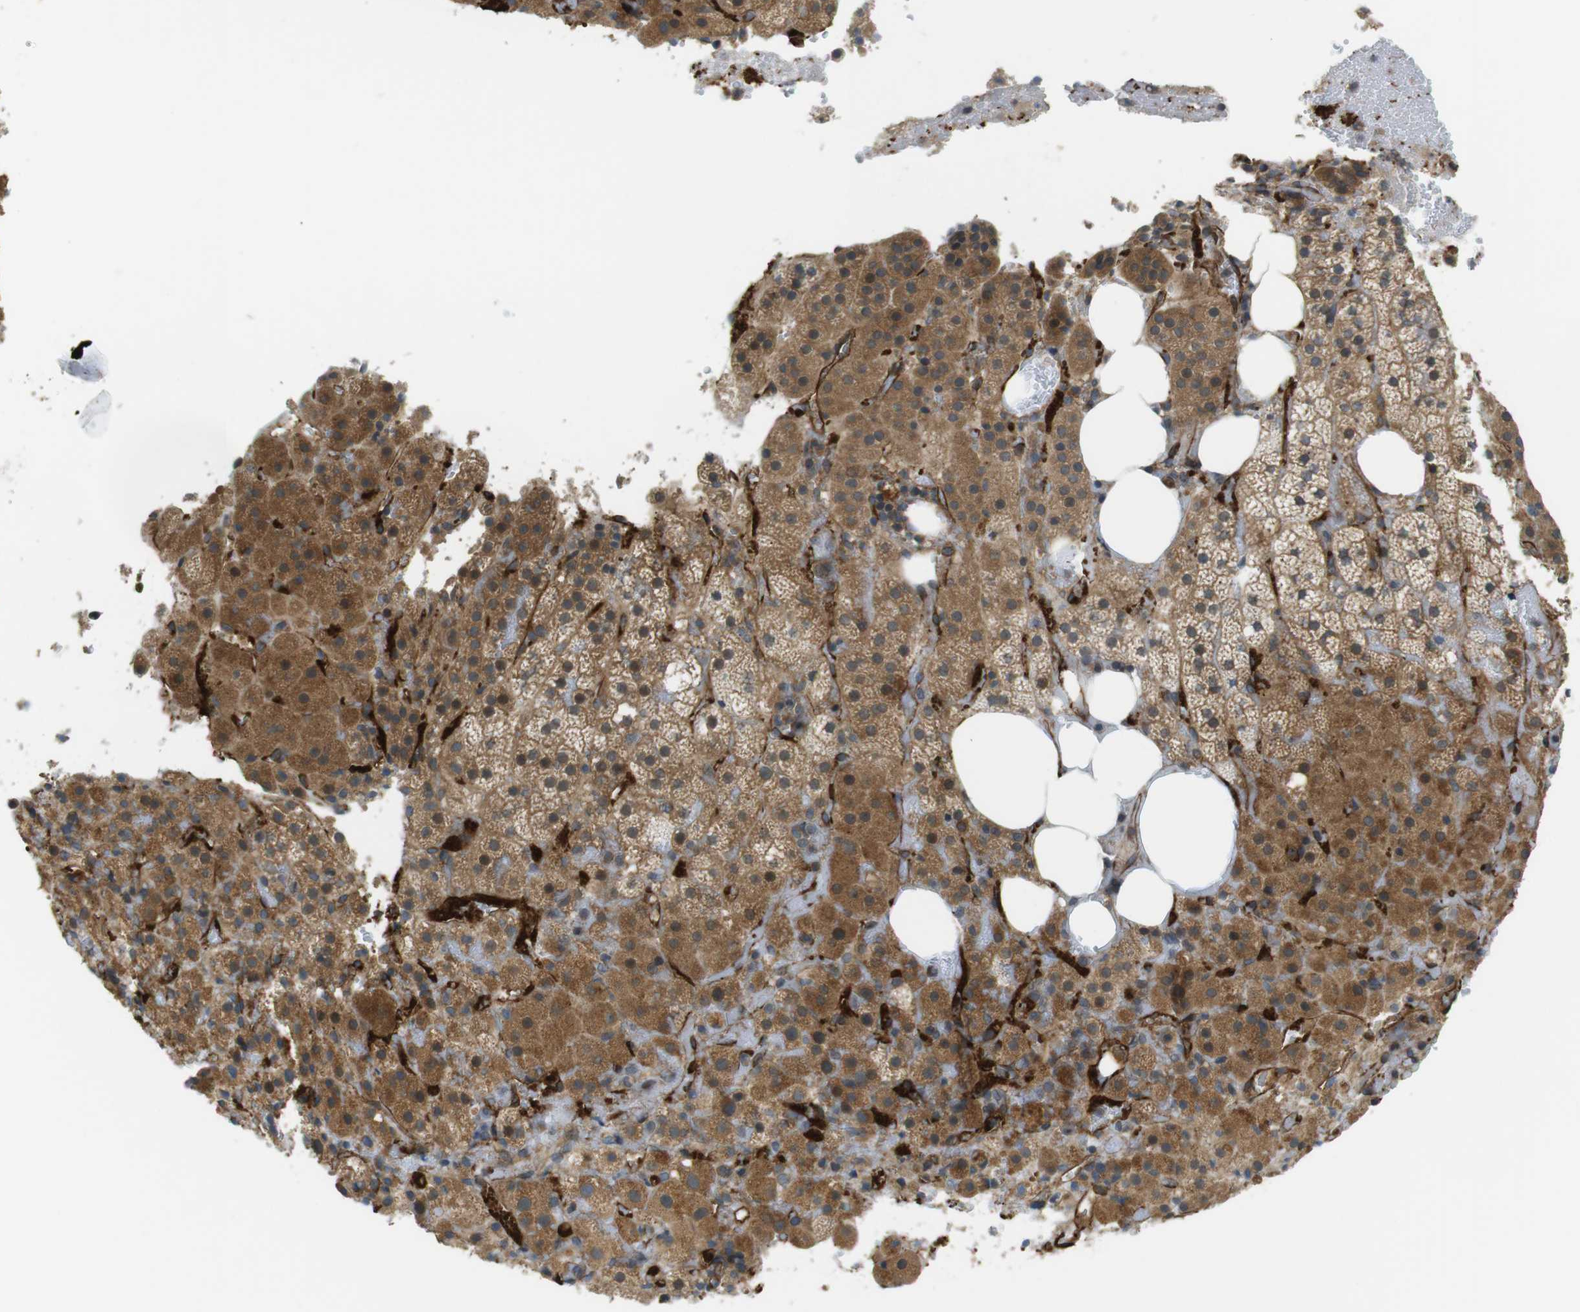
{"staining": {"intensity": "moderate", "quantity": ">75%", "location": "cytoplasmic/membranous"}, "tissue": "adrenal gland", "cell_type": "Glandular cells", "image_type": "normal", "snomed": [{"axis": "morphology", "description": "Normal tissue, NOS"}, {"axis": "topography", "description": "Adrenal gland"}], "caption": "The immunohistochemical stain highlights moderate cytoplasmic/membranous positivity in glandular cells of normal adrenal gland.", "gene": "TSC1", "patient": {"sex": "female", "age": 59}}